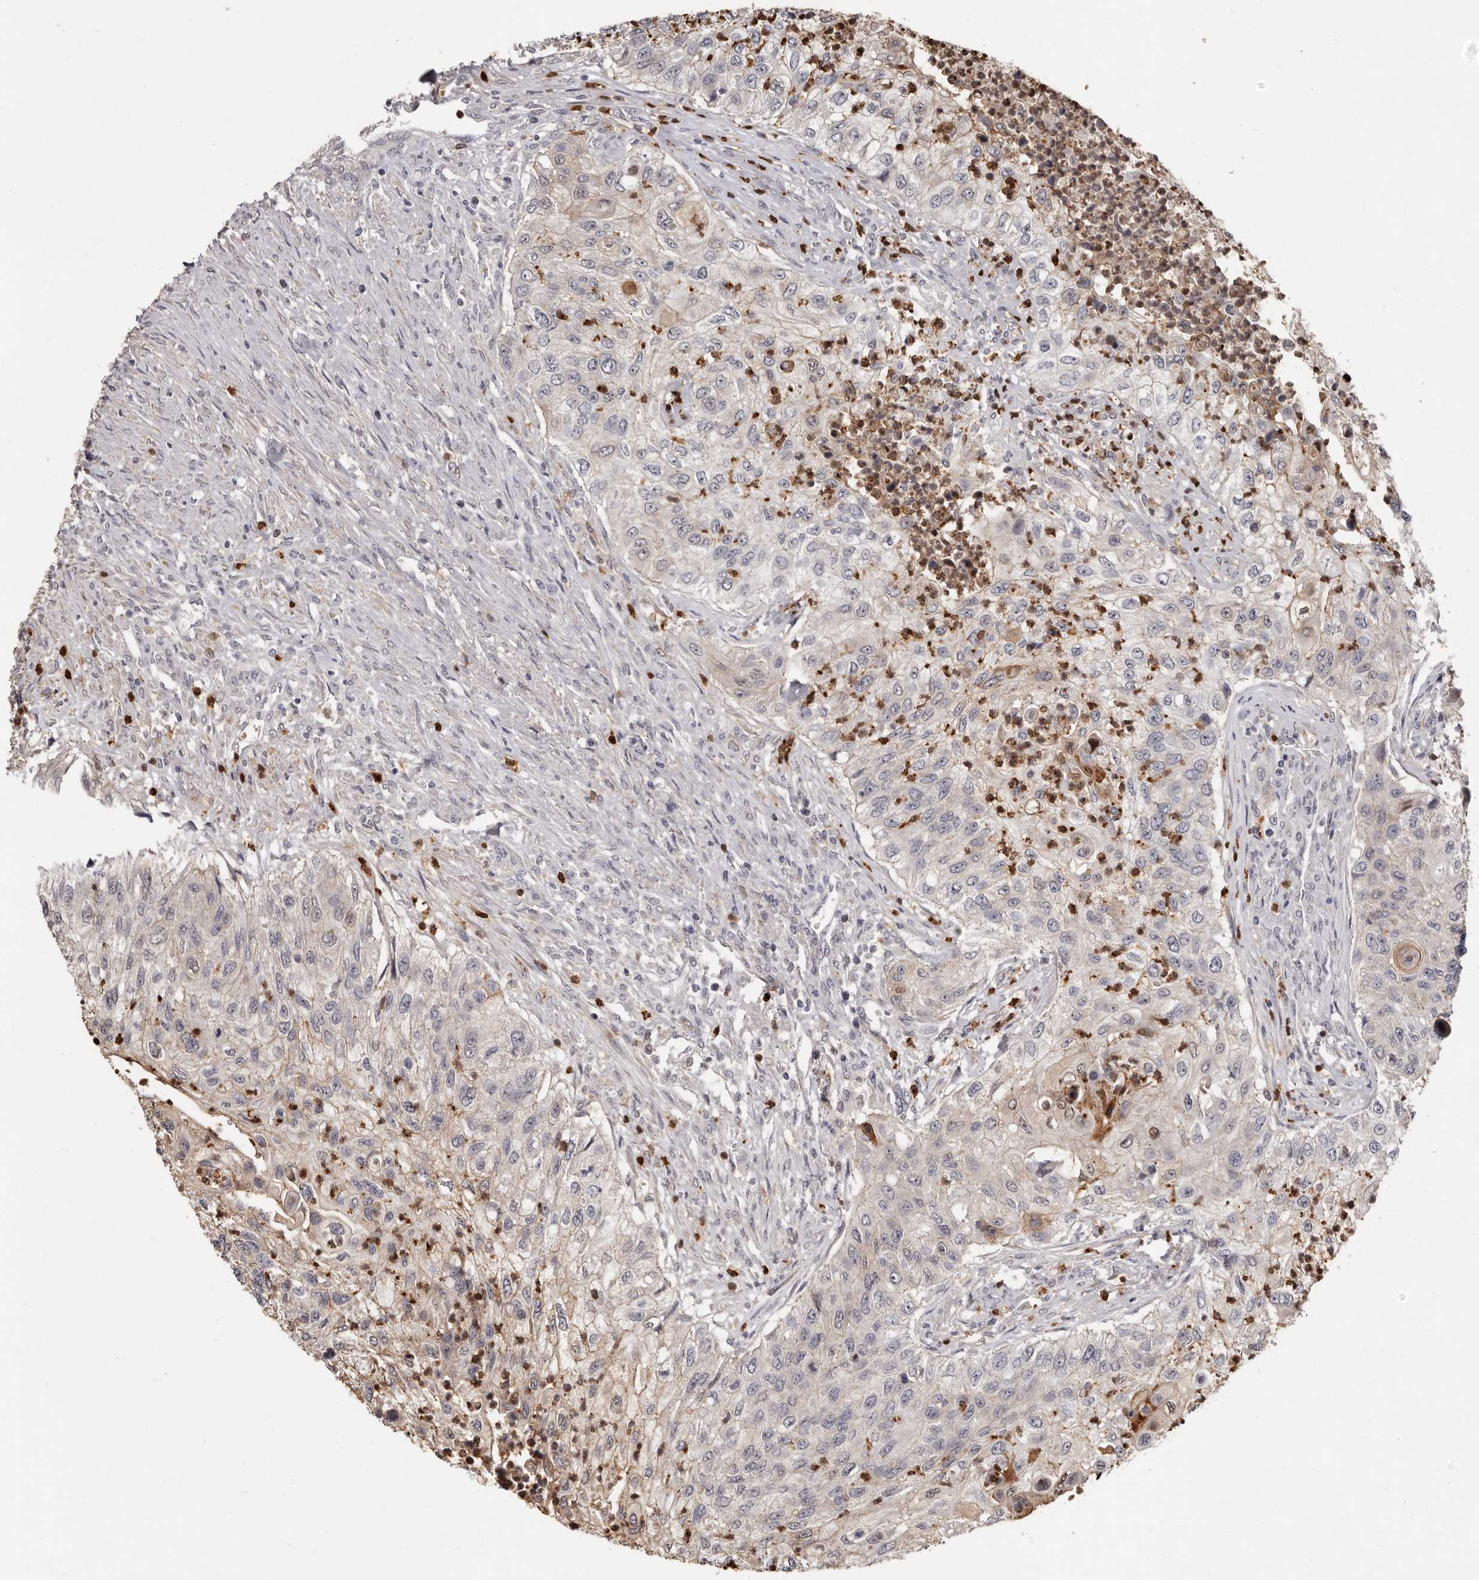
{"staining": {"intensity": "negative", "quantity": "none", "location": "none"}, "tissue": "urothelial cancer", "cell_type": "Tumor cells", "image_type": "cancer", "snomed": [{"axis": "morphology", "description": "Urothelial carcinoma, High grade"}, {"axis": "topography", "description": "Urinary bladder"}], "caption": "Protein analysis of urothelial cancer shows no significant positivity in tumor cells.", "gene": "GPR157", "patient": {"sex": "female", "age": 60}}